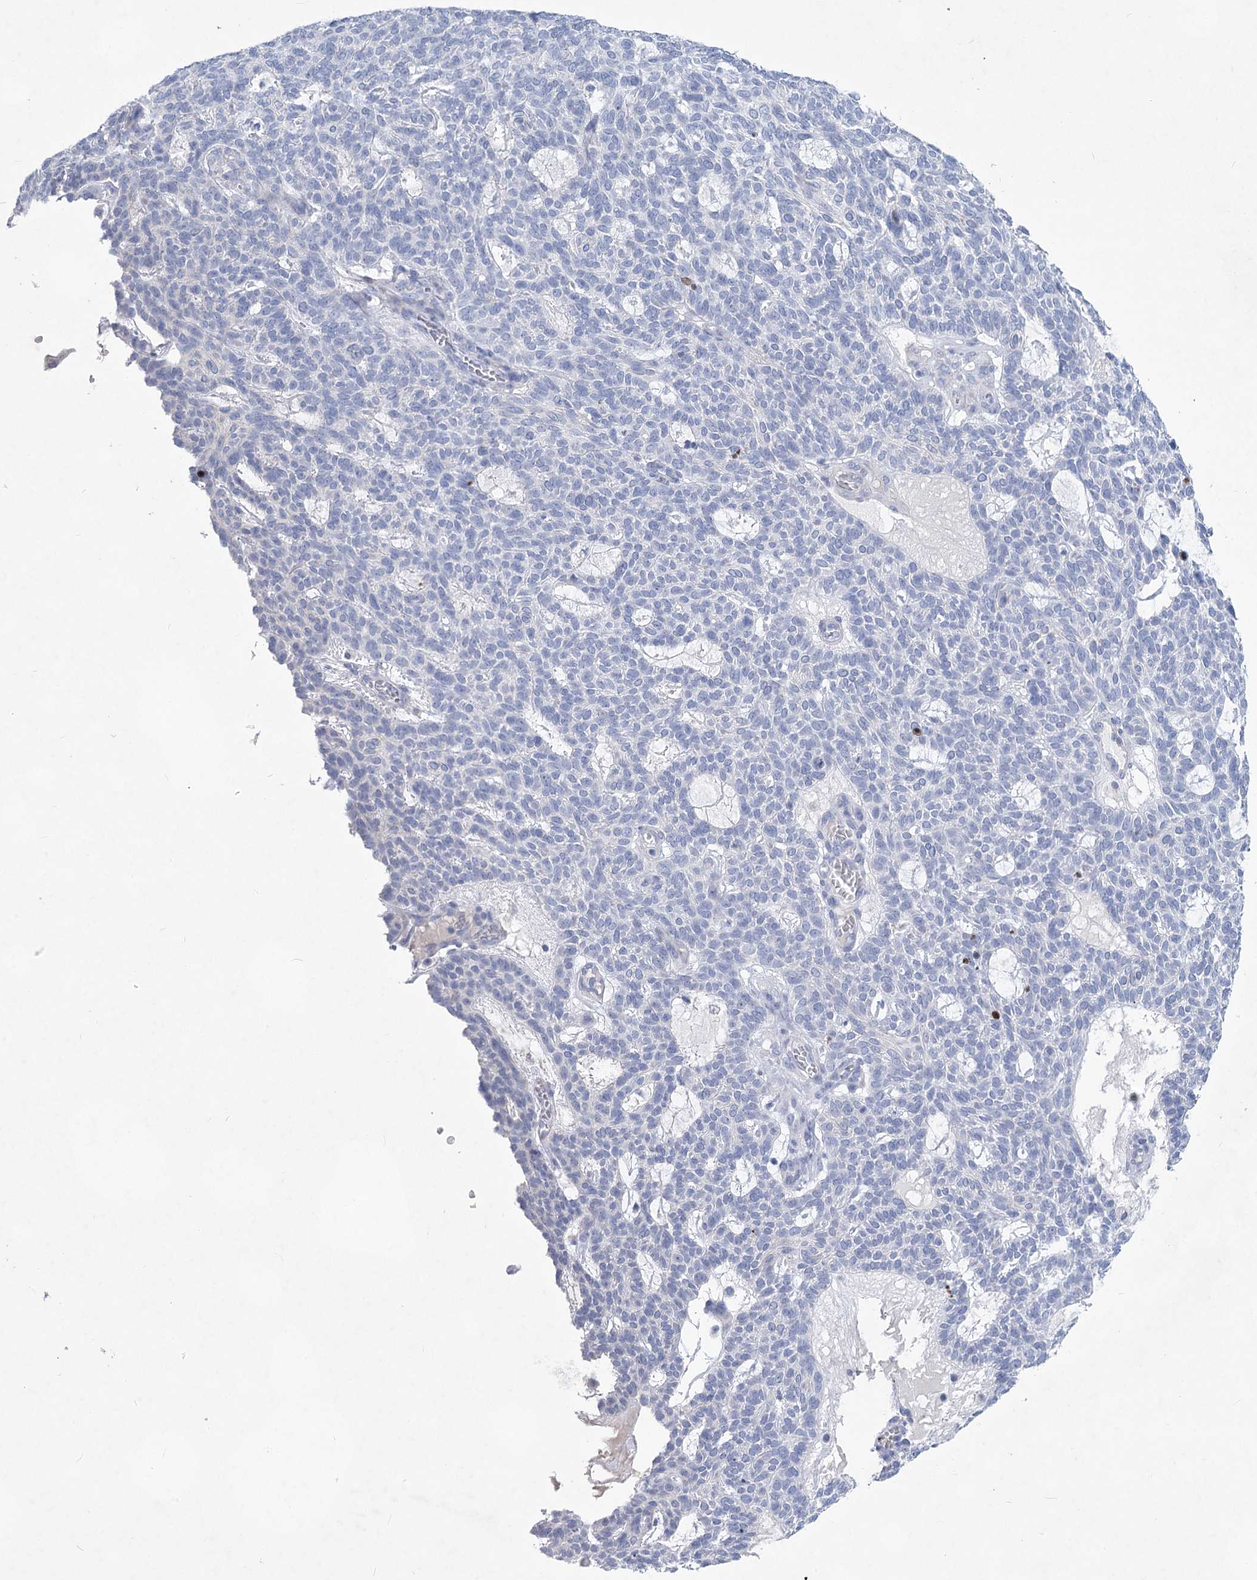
{"staining": {"intensity": "negative", "quantity": "none", "location": "none"}, "tissue": "skin cancer", "cell_type": "Tumor cells", "image_type": "cancer", "snomed": [{"axis": "morphology", "description": "Squamous cell carcinoma, NOS"}, {"axis": "topography", "description": "Skin"}], "caption": "IHC histopathology image of neoplastic tissue: human skin cancer (squamous cell carcinoma) stained with DAB displays no significant protein positivity in tumor cells. (DAB IHC with hematoxylin counter stain).", "gene": "WDR74", "patient": {"sex": "female", "age": 90}}